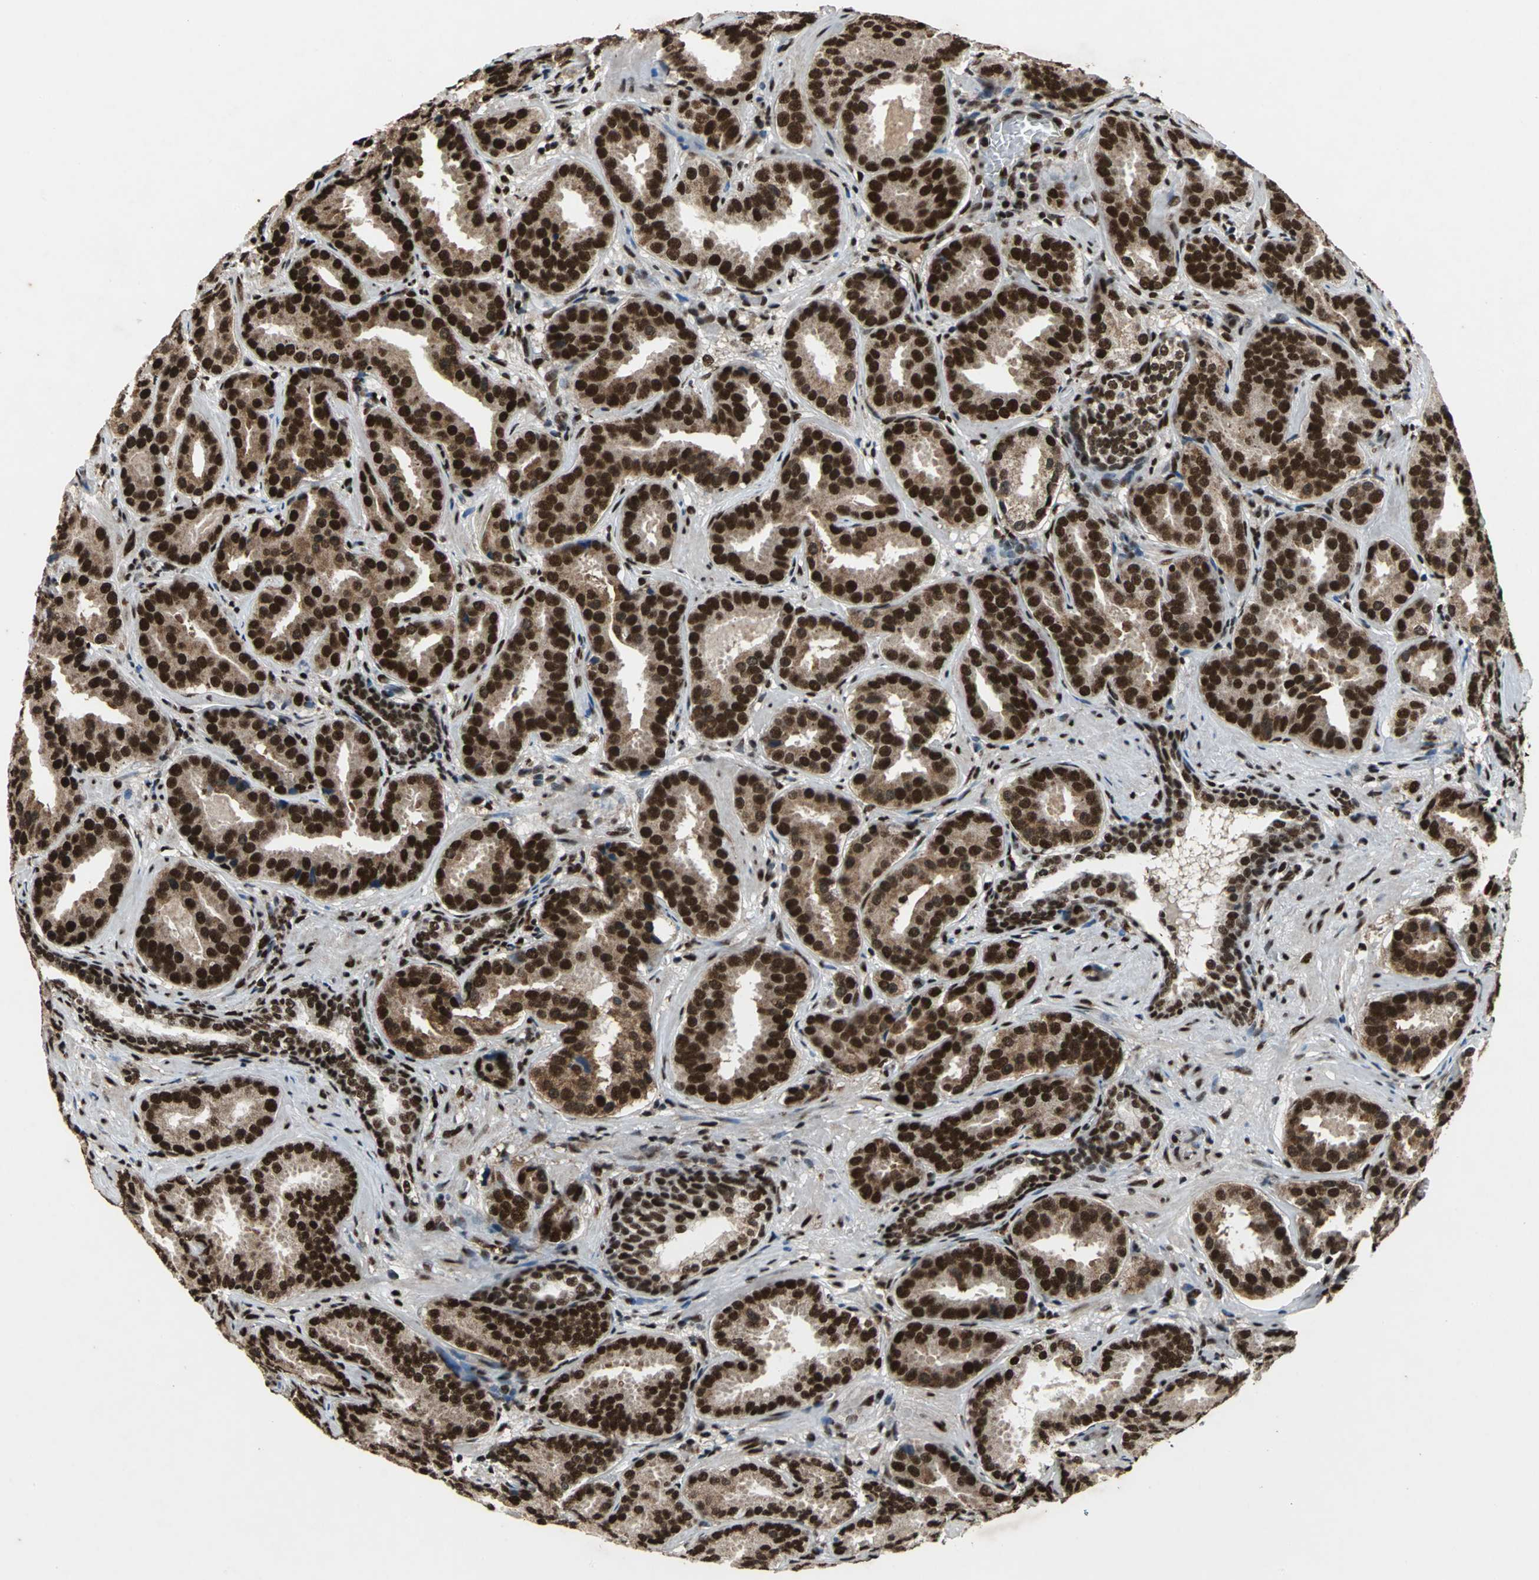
{"staining": {"intensity": "strong", "quantity": ">75%", "location": "cytoplasmic/membranous,nuclear"}, "tissue": "prostate cancer", "cell_type": "Tumor cells", "image_type": "cancer", "snomed": [{"axis": "morphology", "description": "Adenocarcinoma, Low grade"}, {"axis": "topography", "description": "Prostate"}], "caption": "A brown stain labels strong cytoplasmic/membranous and nuclear expression of a protein in human prostate adenocarcinoma (low-grade) tumor cells.", "gene": "MTA2", "patient": {"sex": "male", "age": 59}}